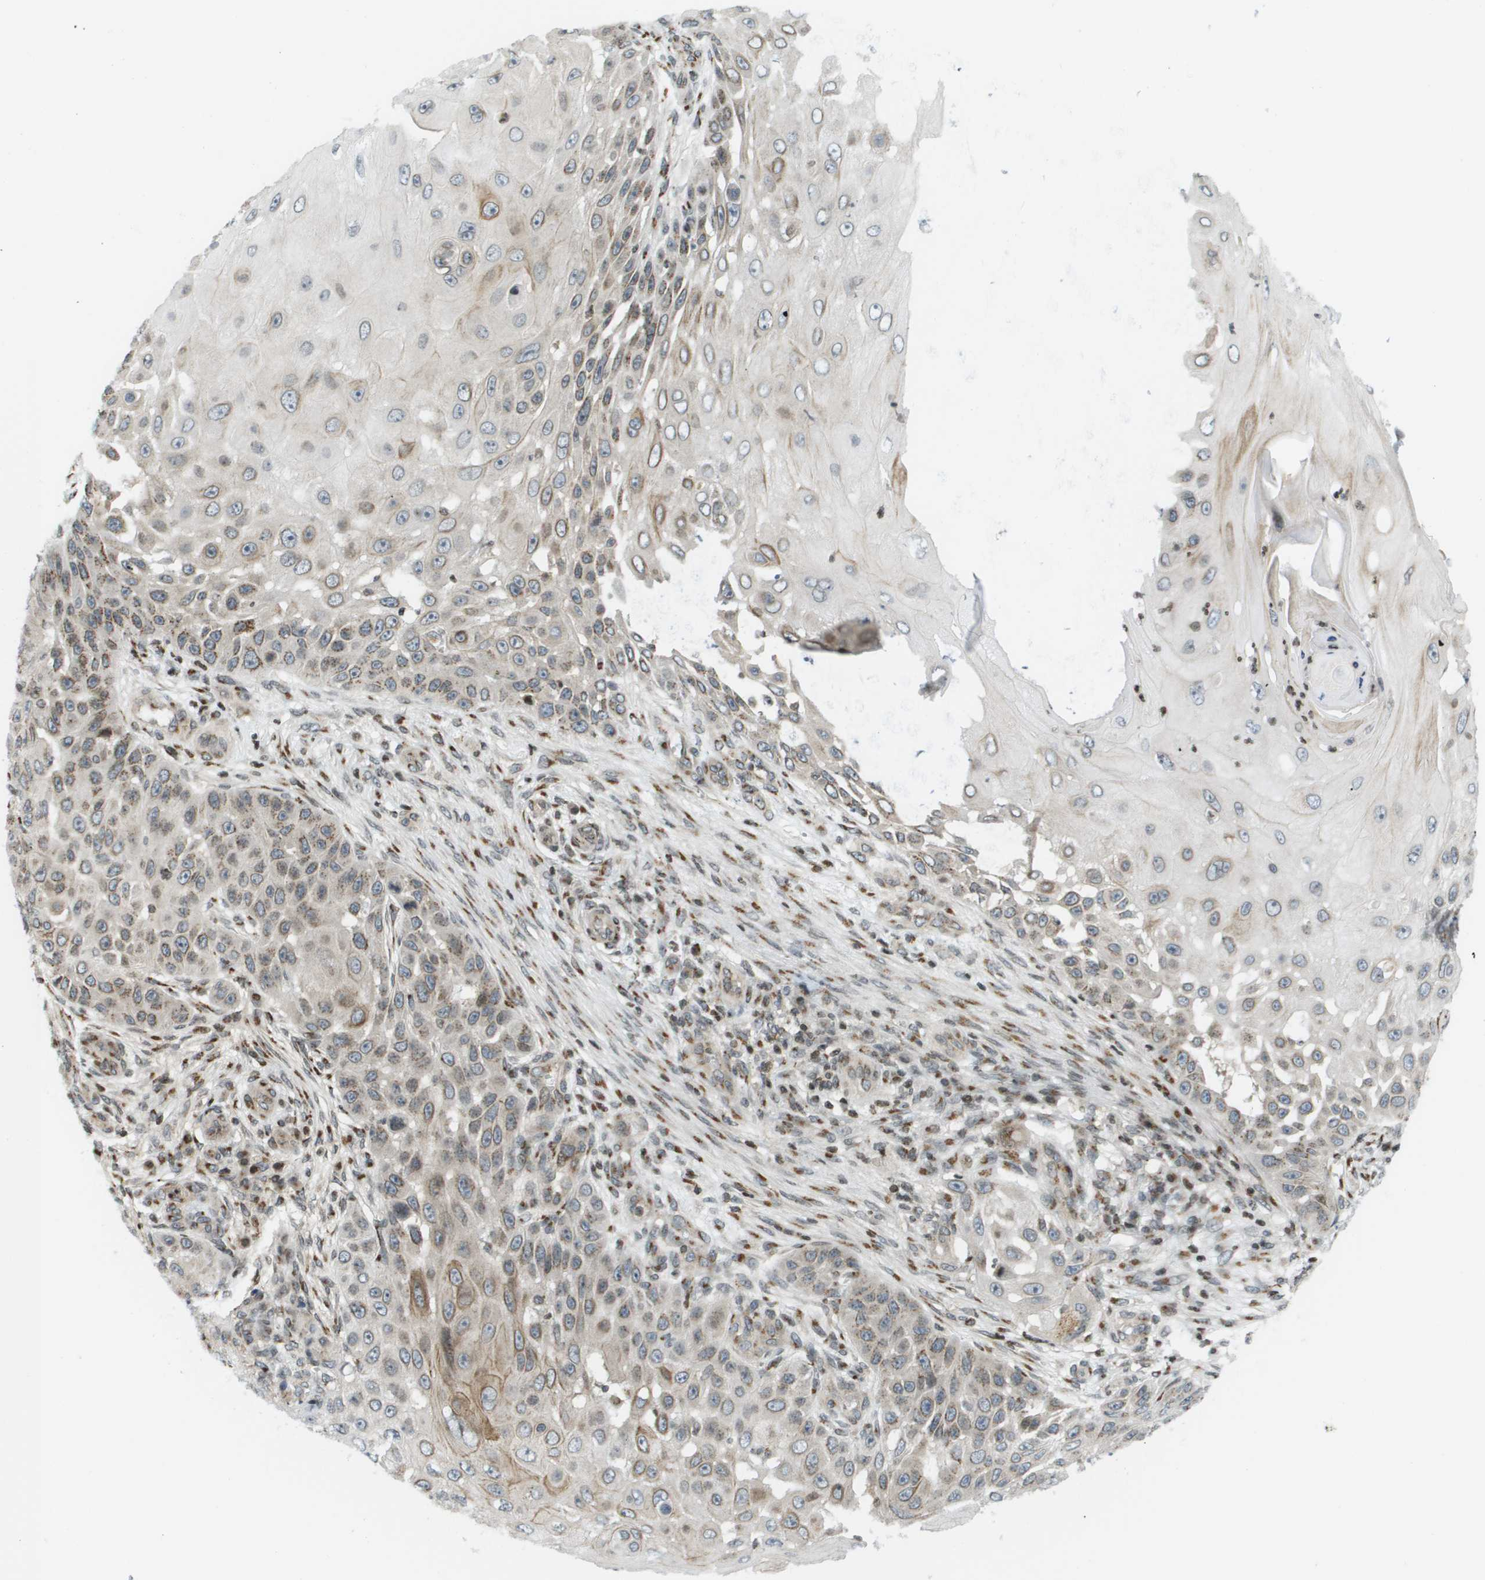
{"staining": {"intensity": "moderate", "quantity": "25%-75%", "location": "cytoplasmic/membranous"}, "tissue": "skin cancer", "cell_type": "Tumor cells", "image_type": "cancer", "snomed": [{"axis": "morphology", "description": "Squamous cell carcinoma, NOS"}, {"axis": "topography", "description": "Skin"}], "caption": "Human skin cancer (squamous cell carcinoma) stained with a brown dye displays moderate cytoplasmic/membranous positive expression in approximately 25%-75% of tumor cells.", "gene": "EVC", "patient": {"sex": "female", "age": 44}}